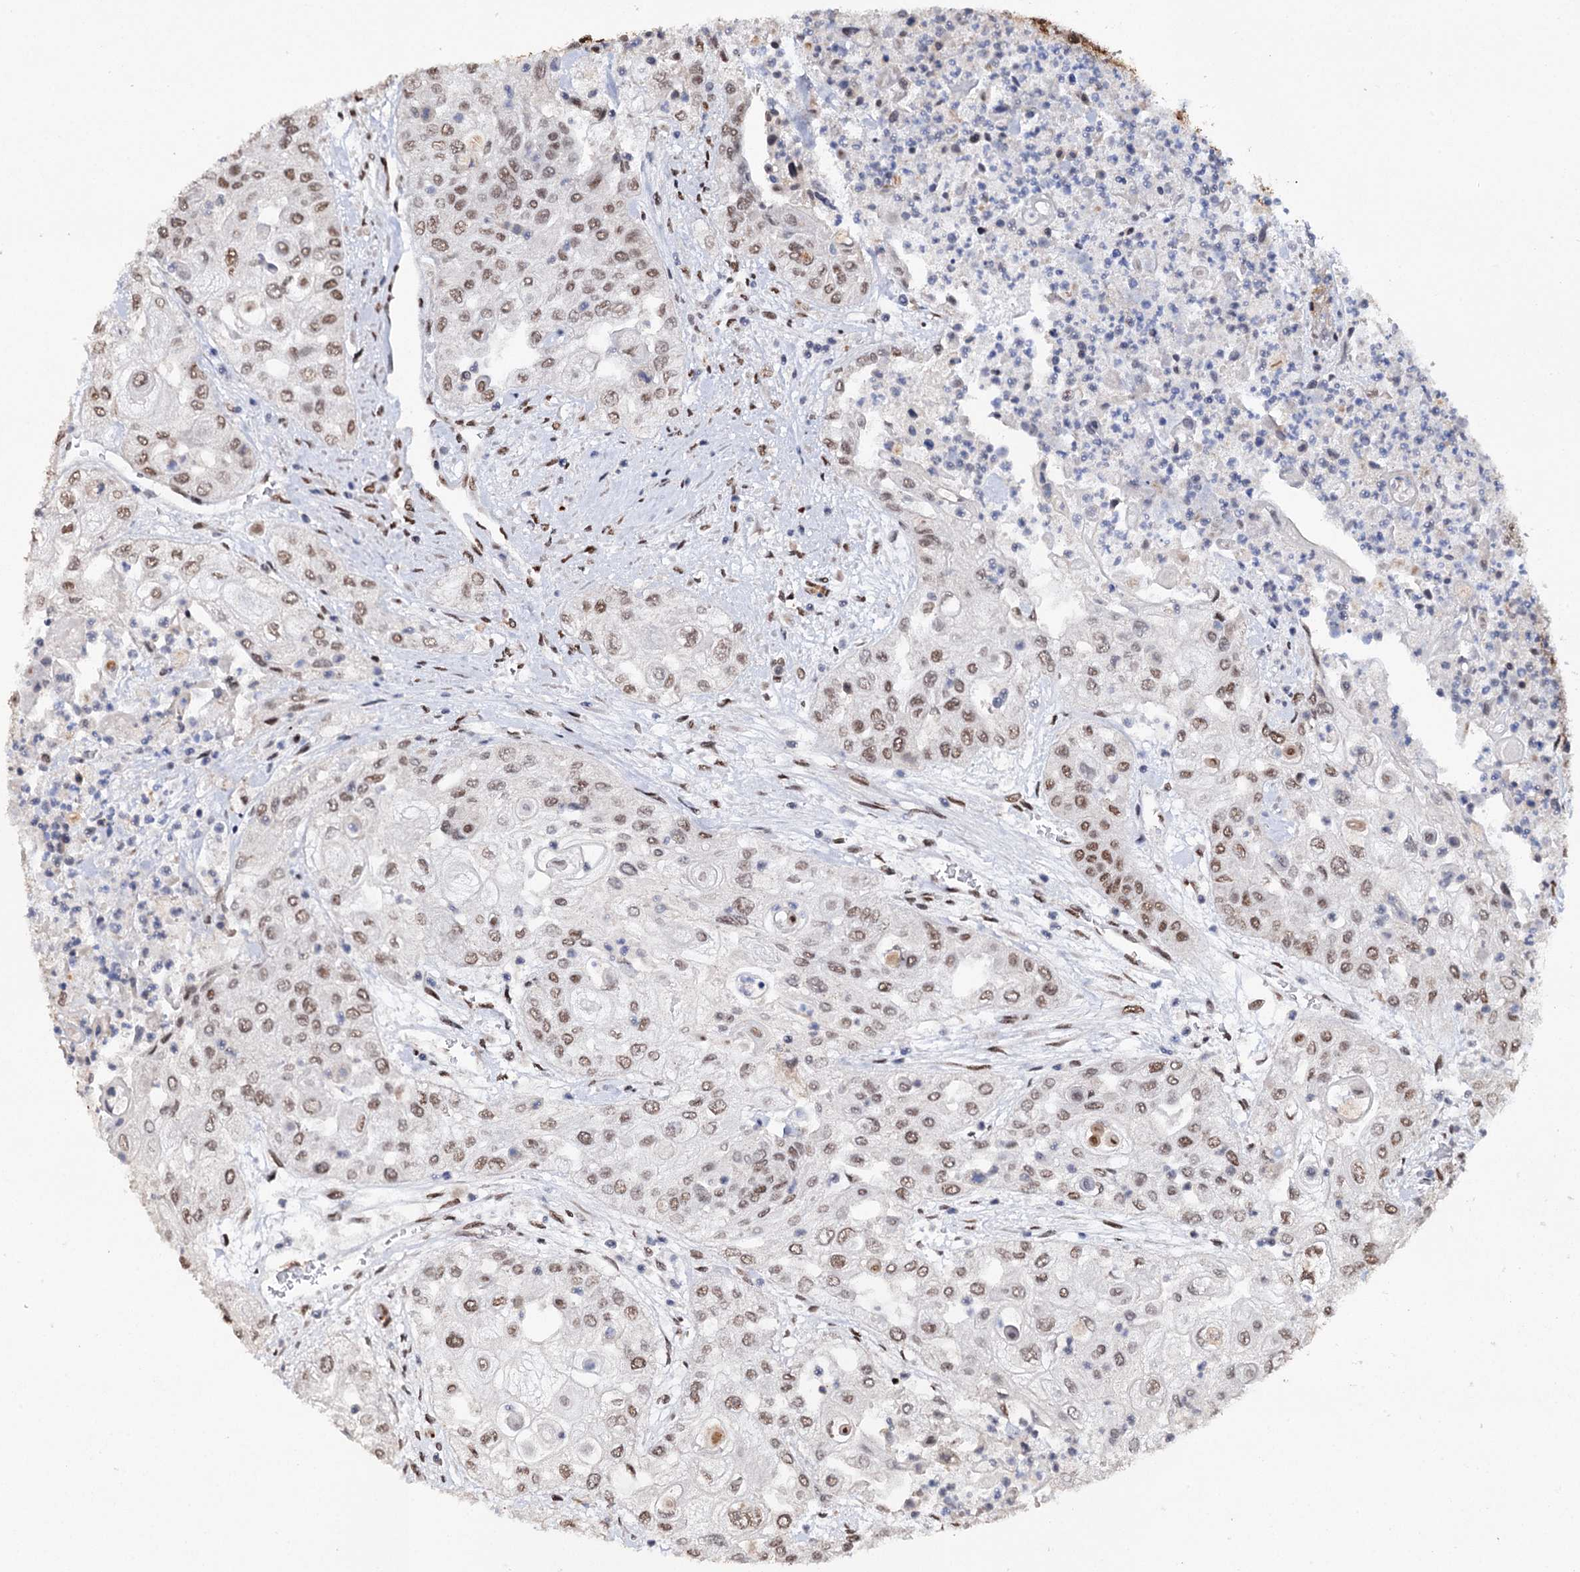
{"staining": {"intensity": "weak", "quantity": ">75%", "location": "nuclear"}, "tissue": "urothelial cancer", "cell_type": "Tumor cells", "image_type": "cancer", "snomed": [{"axis": "morphology", "description": "Urothelial carcinoma, High grade"}, {"axis": "topography", "description": "Urinary bladder"}], "caption": "Weak nuclear positivity for a protein is appreciated in approximately >75% of tumor cells of urothelial carcinoma (high-grade) using IHC.", "gene": "MATR3", "patient": {"sex": "female", "age": 79}}